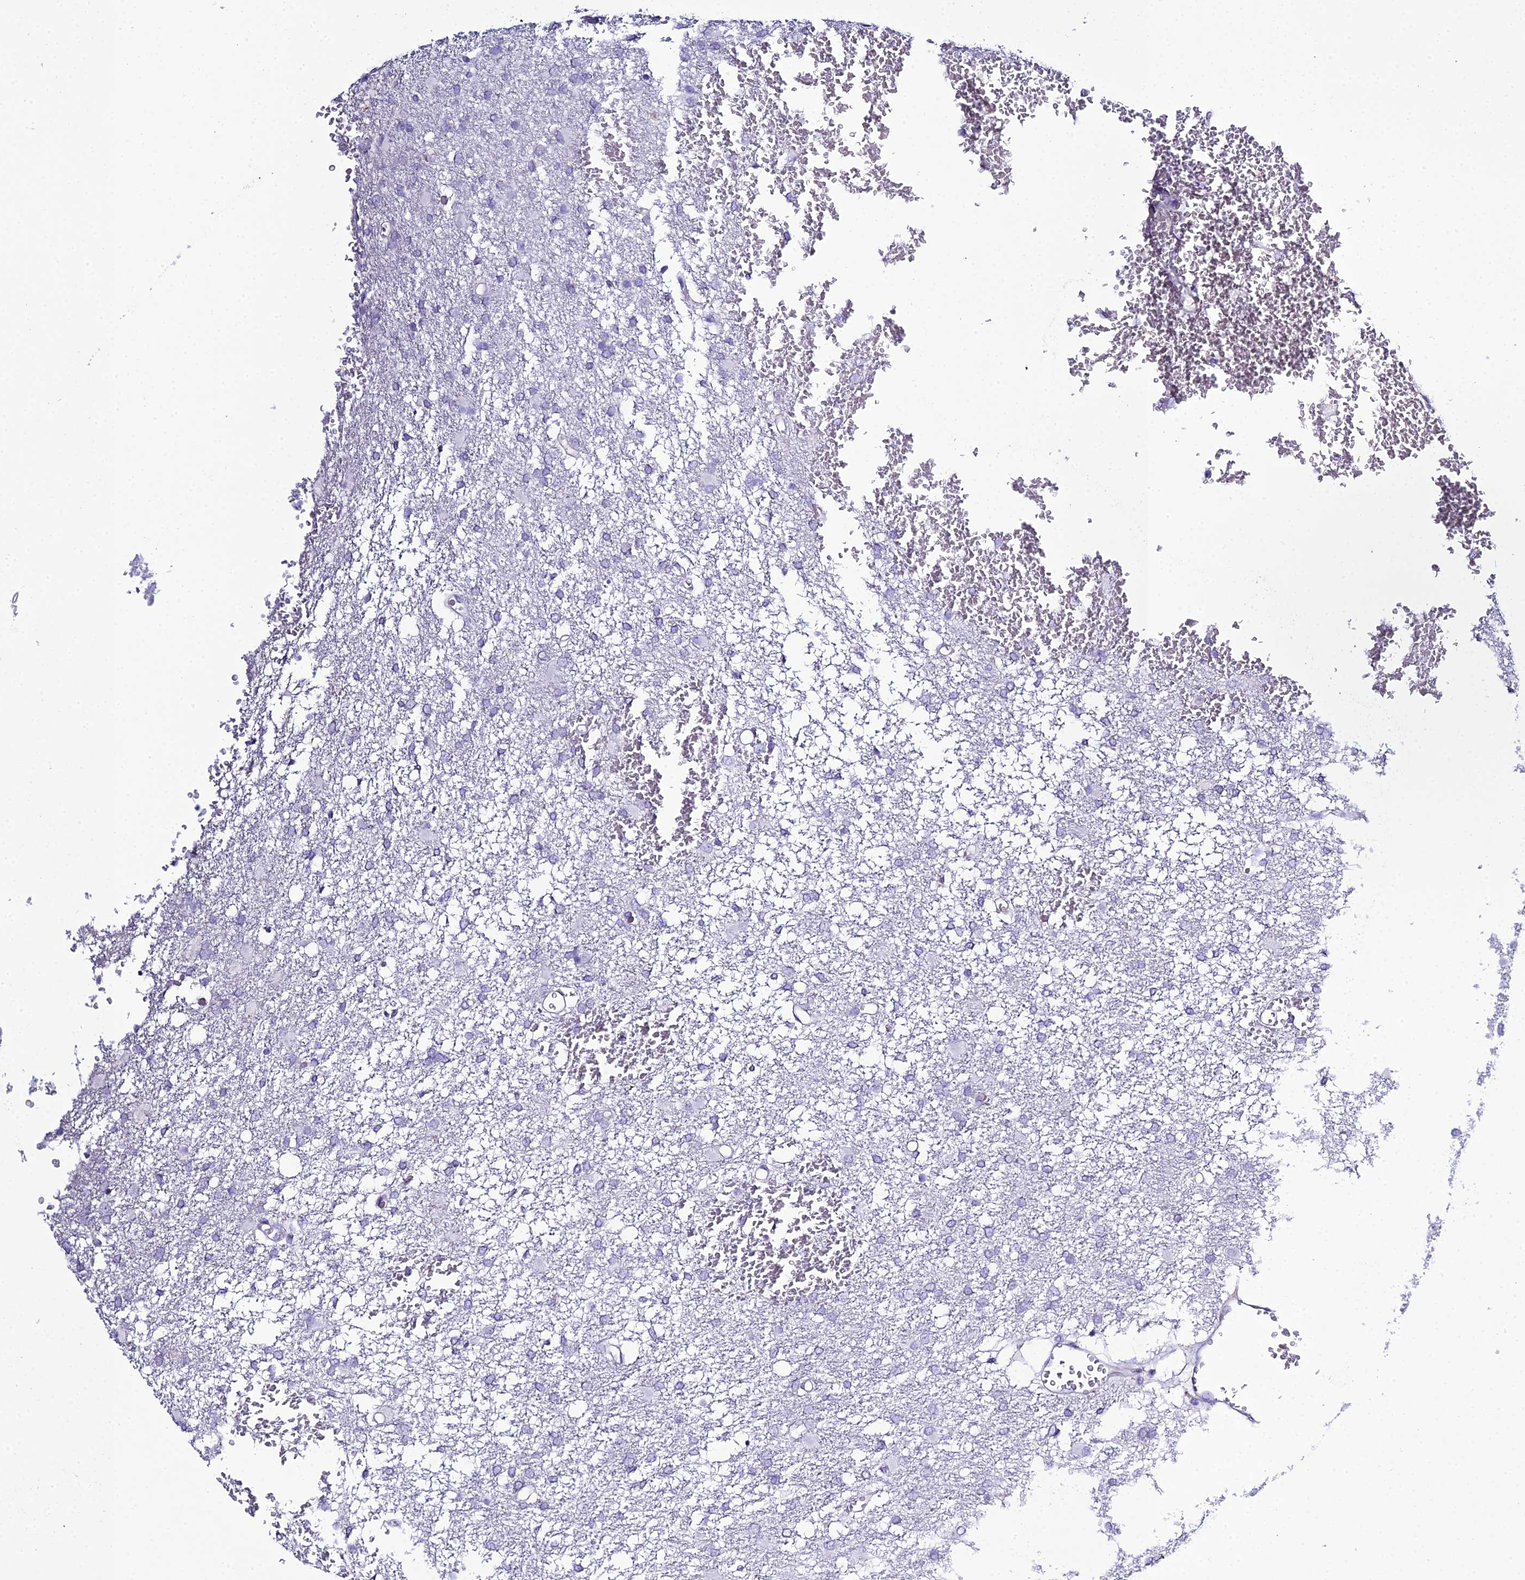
{"staining": {"intensity": "negative", "quantity": "none", "location": "none"}, "tissue": "glioma", "cell_type": "Tumor cells", "image_type": "cancer", "snomed": [{"axis": "morphology", "description": "Glioma, malignant, High grade"}, {"axis": "topography", "description": "Brain"}], "caption": "Image shows no significant protein positivity in tumor cells of glioma.", "gene": "OR1Q1", "patient": {"sex": "female", "age": 74}}